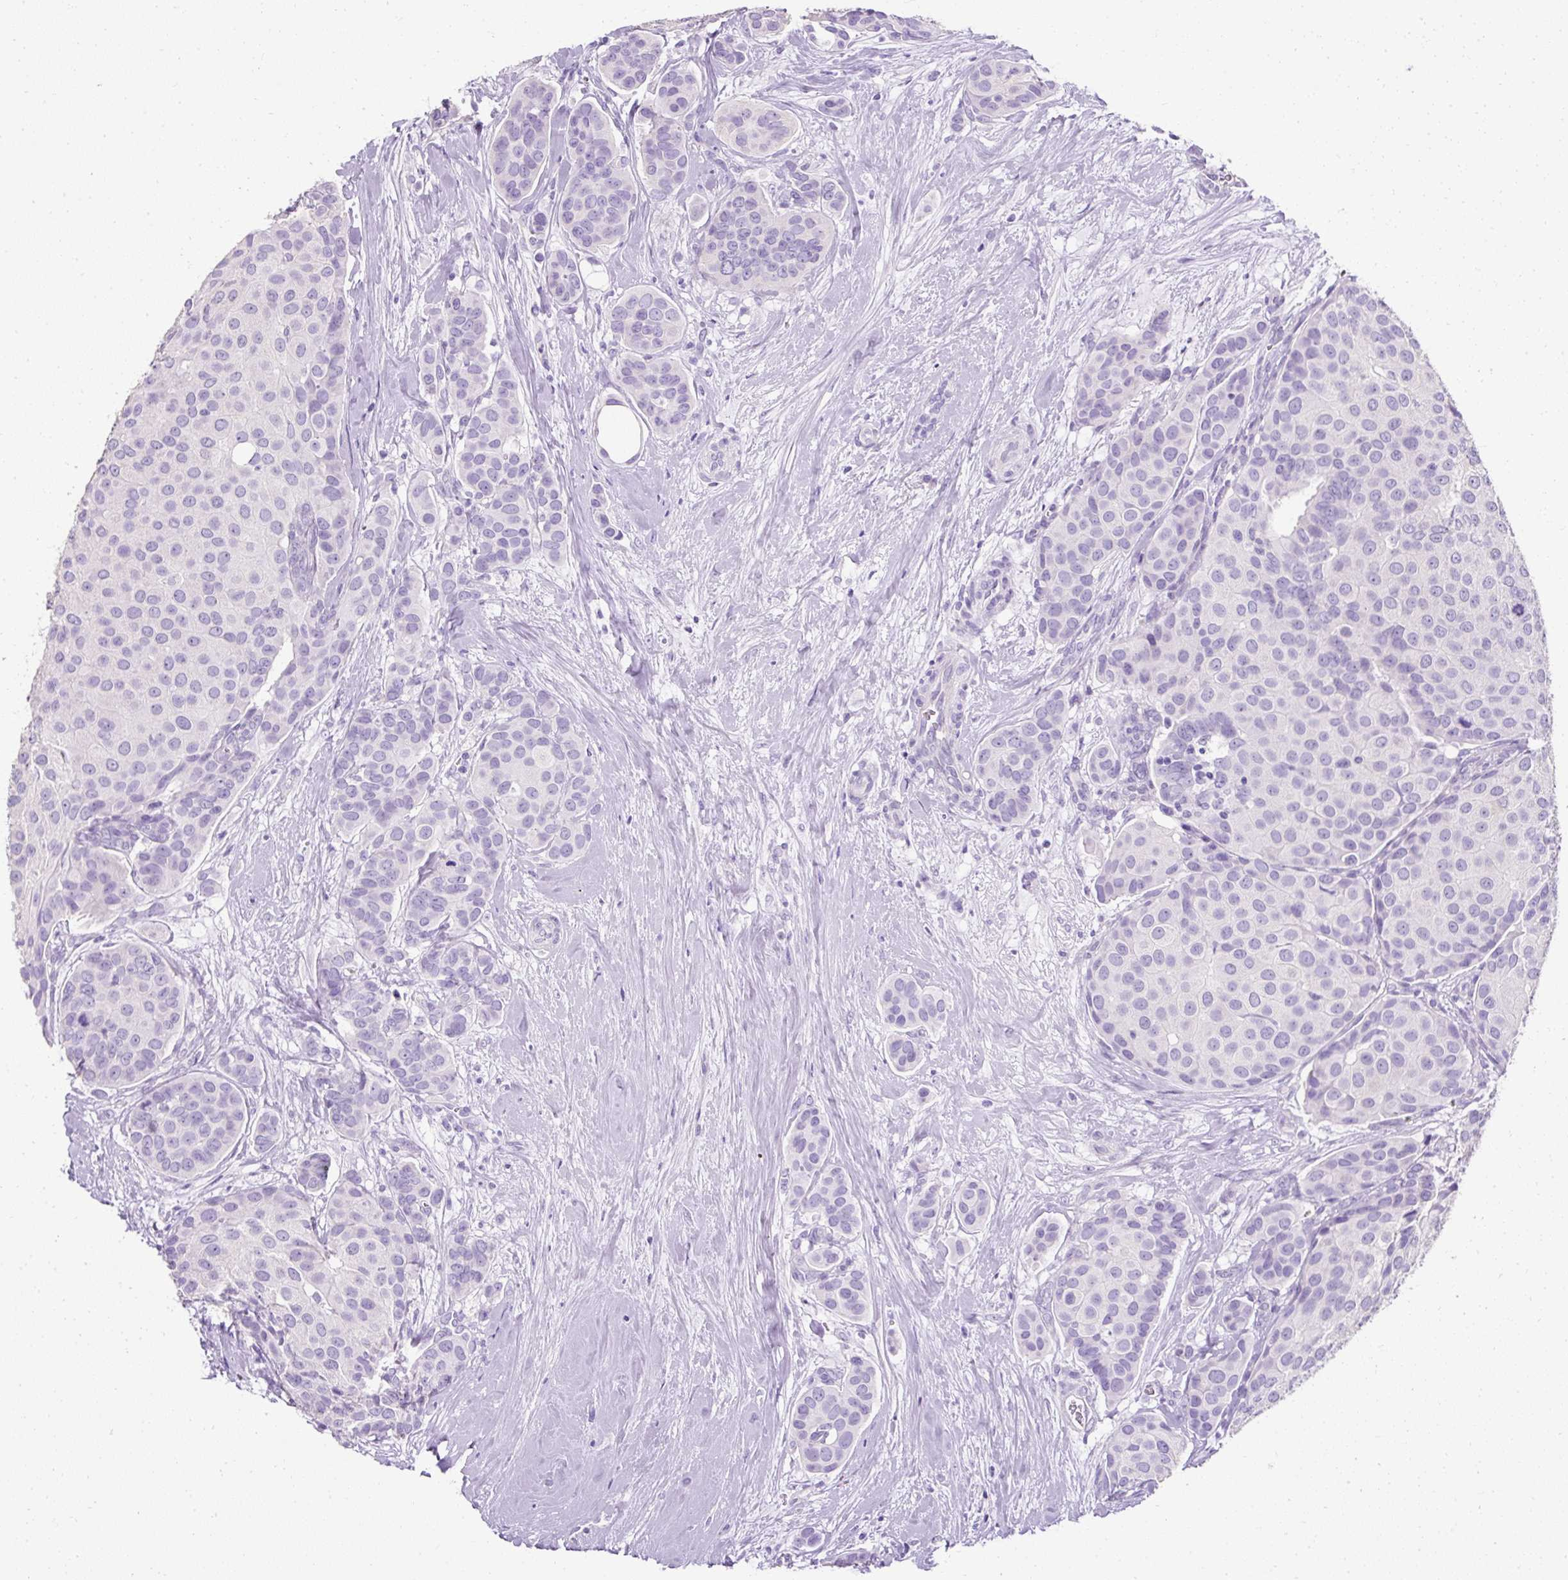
{"staining": {"intensity": "negative", "quantity": "none", "location": "none"}, "tissue": "breast cancer", "cell_type": "Tumor cells", "image_type": "cancer", "snomed": [{"axis": "morphology", "description": "Duct carcinoma"}, {"axis": "topography", "description": "Breast"}], "caption": "Breast cancer (invasive ductal carcinoma) stained for a protein using immunohistochemistry exhibits no staining tumor cells.", "gene": "C2CD4C", "patient": {"sex": "female", "age": 70}}